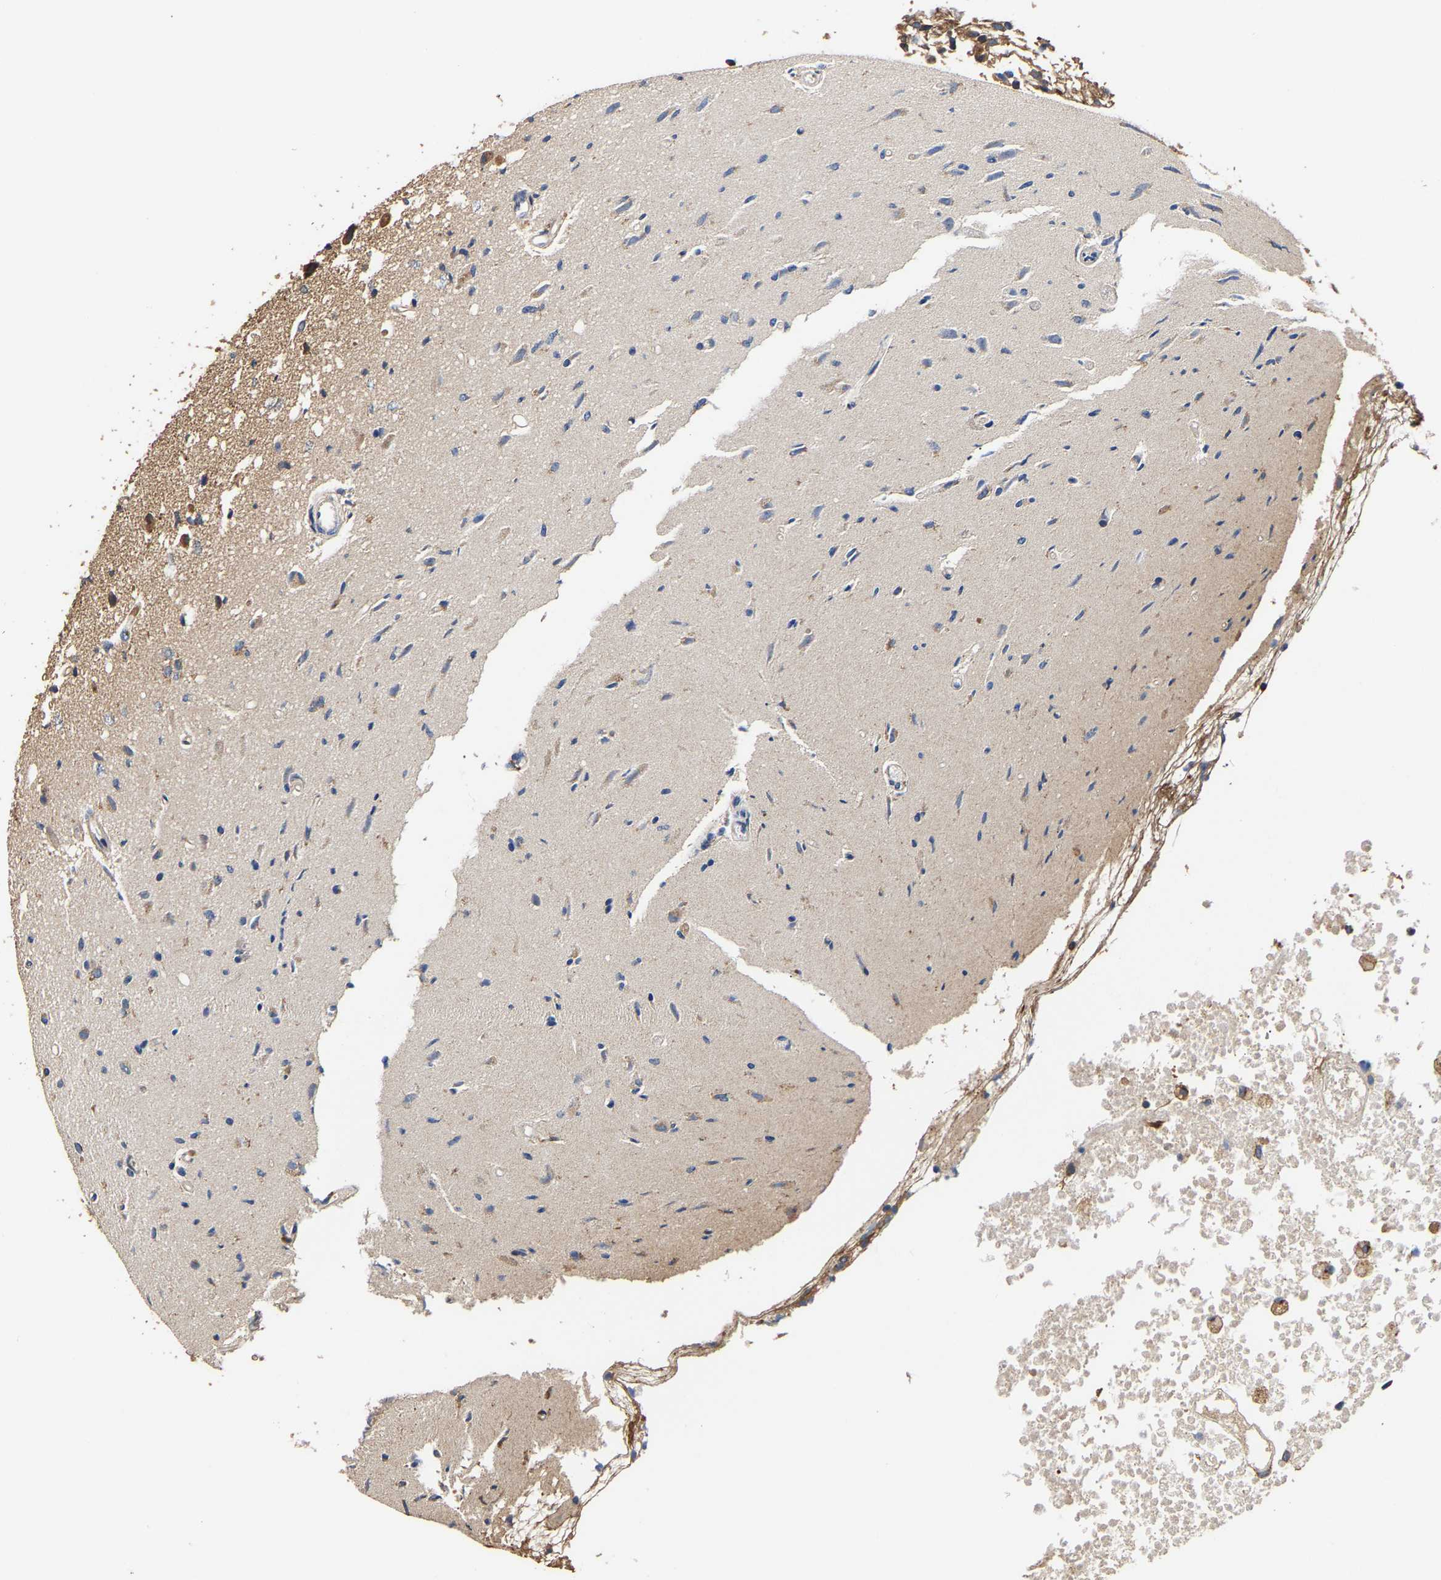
{"staining": {"intensity": "moderate", "quantity": "<25%", "location": "cytoplasmic/membranous"}, "tissue": "glioma", "cell_type": "Tumor cells", "image_type": "cancer", "snomed": [{"axis": "morphology", "description": "Glioma, malignant, High grade"}, {"axis": "topography", "description": "Brain"}], "caption": "IHC photomicrograph of neoplastic tissue: human malignant glioma (high-grade) stained using IHC reveals low levels of moderate protein expression localized specifically in the cytoplasmic/membranous of tumor cells, appearing as a cytoplasmic/membranous brown color.", "gene": "LRBA", "patient": {"sex": "female", "age": 59}}